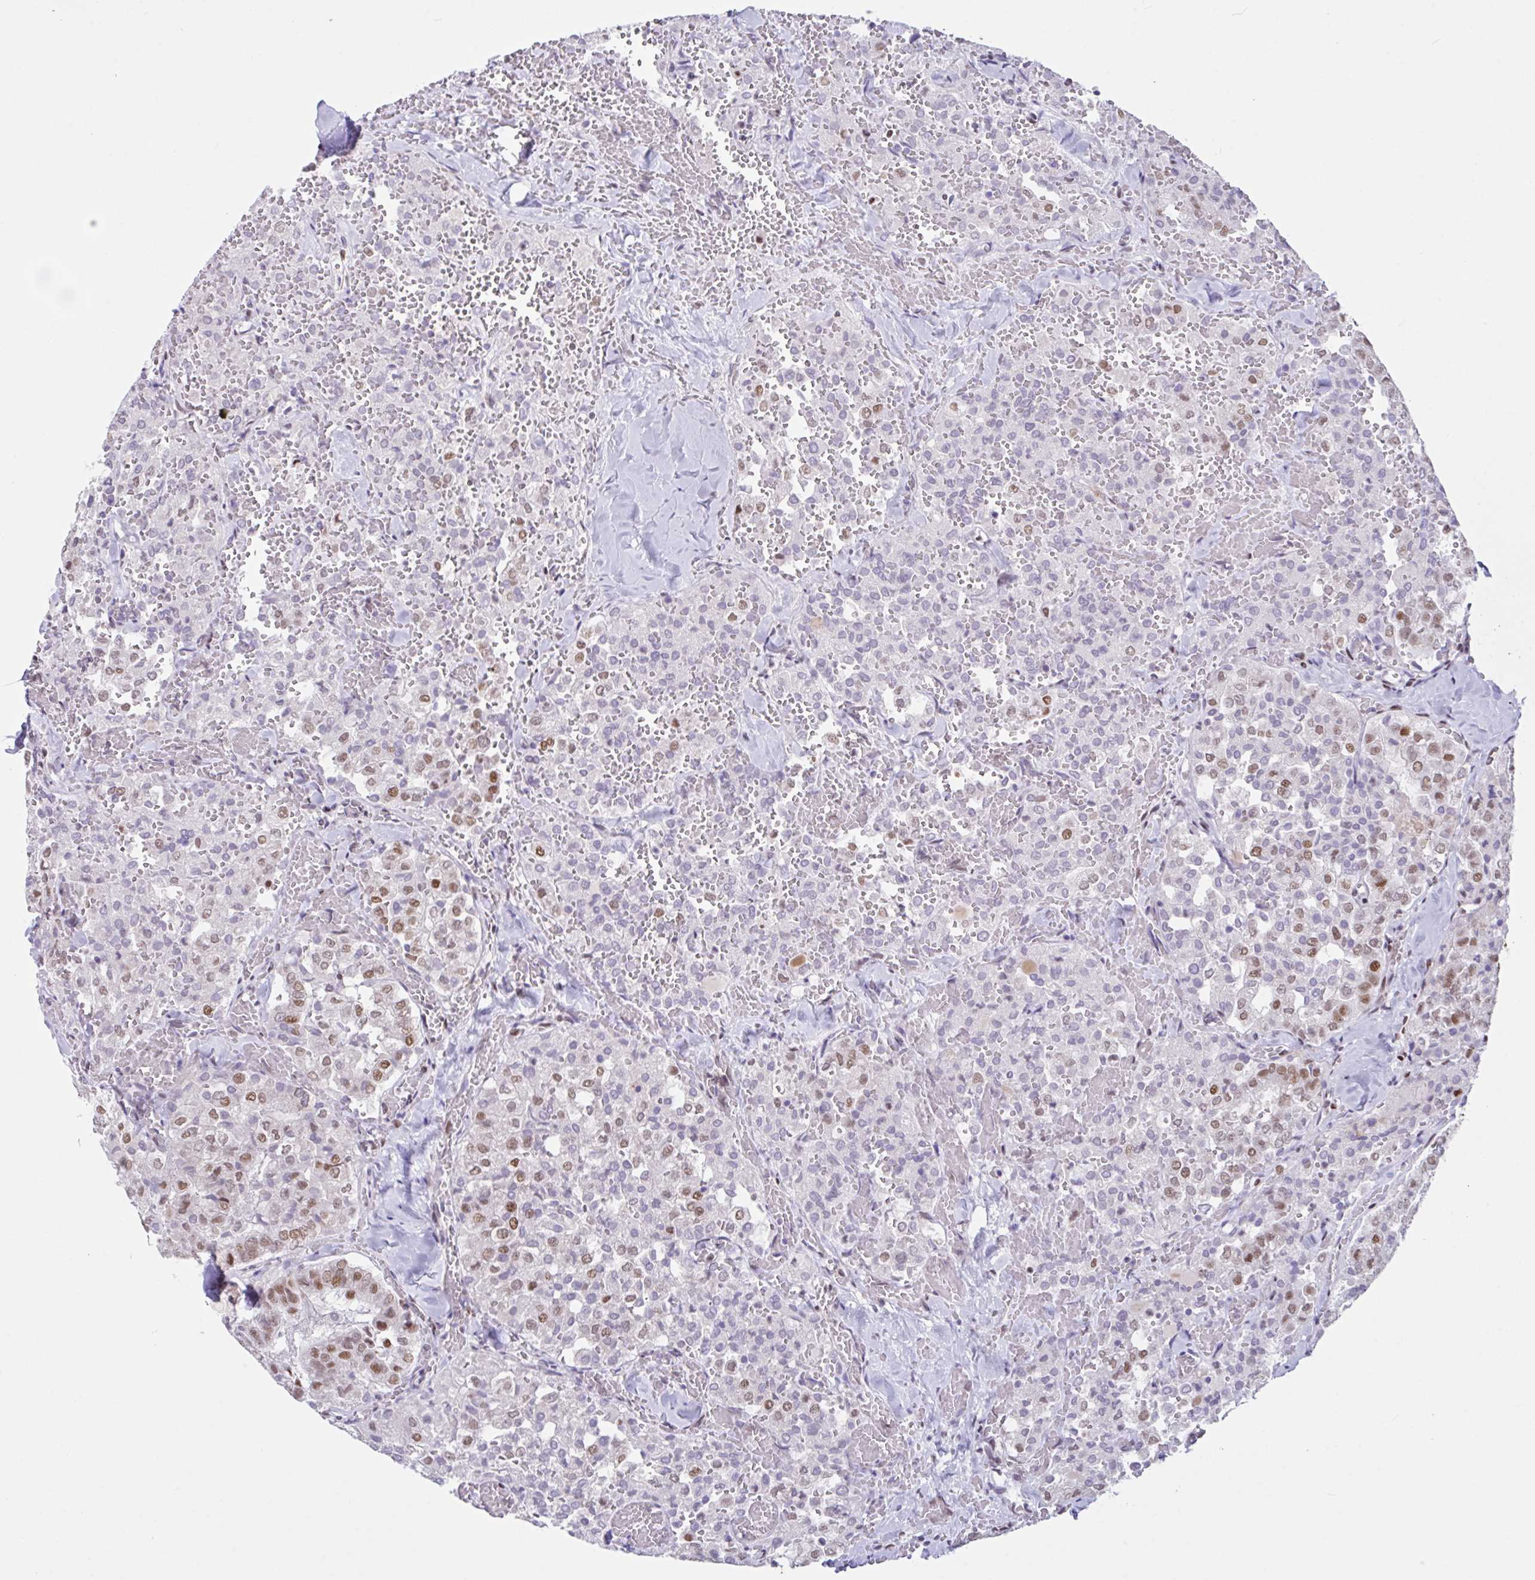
{"staining": {"intensity": "moderate", "quantity": "25%-75%", "location": "nuclear"}, "tissue": "thyroid cancer", "cell_type": "Tumor cells", "image_type": "cancer", "snomed": [{"axis": "morphology", "description": "Follicular adenoma carcinoma, NOS"}, {"axis": "topography", "description": "Thyroid gland"}], "caption": "Immunohistochemical staining of human follicular adenoma carcinoma (thyroid) exhibits moderate nuclear protein staining in approximately 25%-75% of tumor cells.", "gene": "CLP1", "patient": {"sex": "male", "age": 75}}